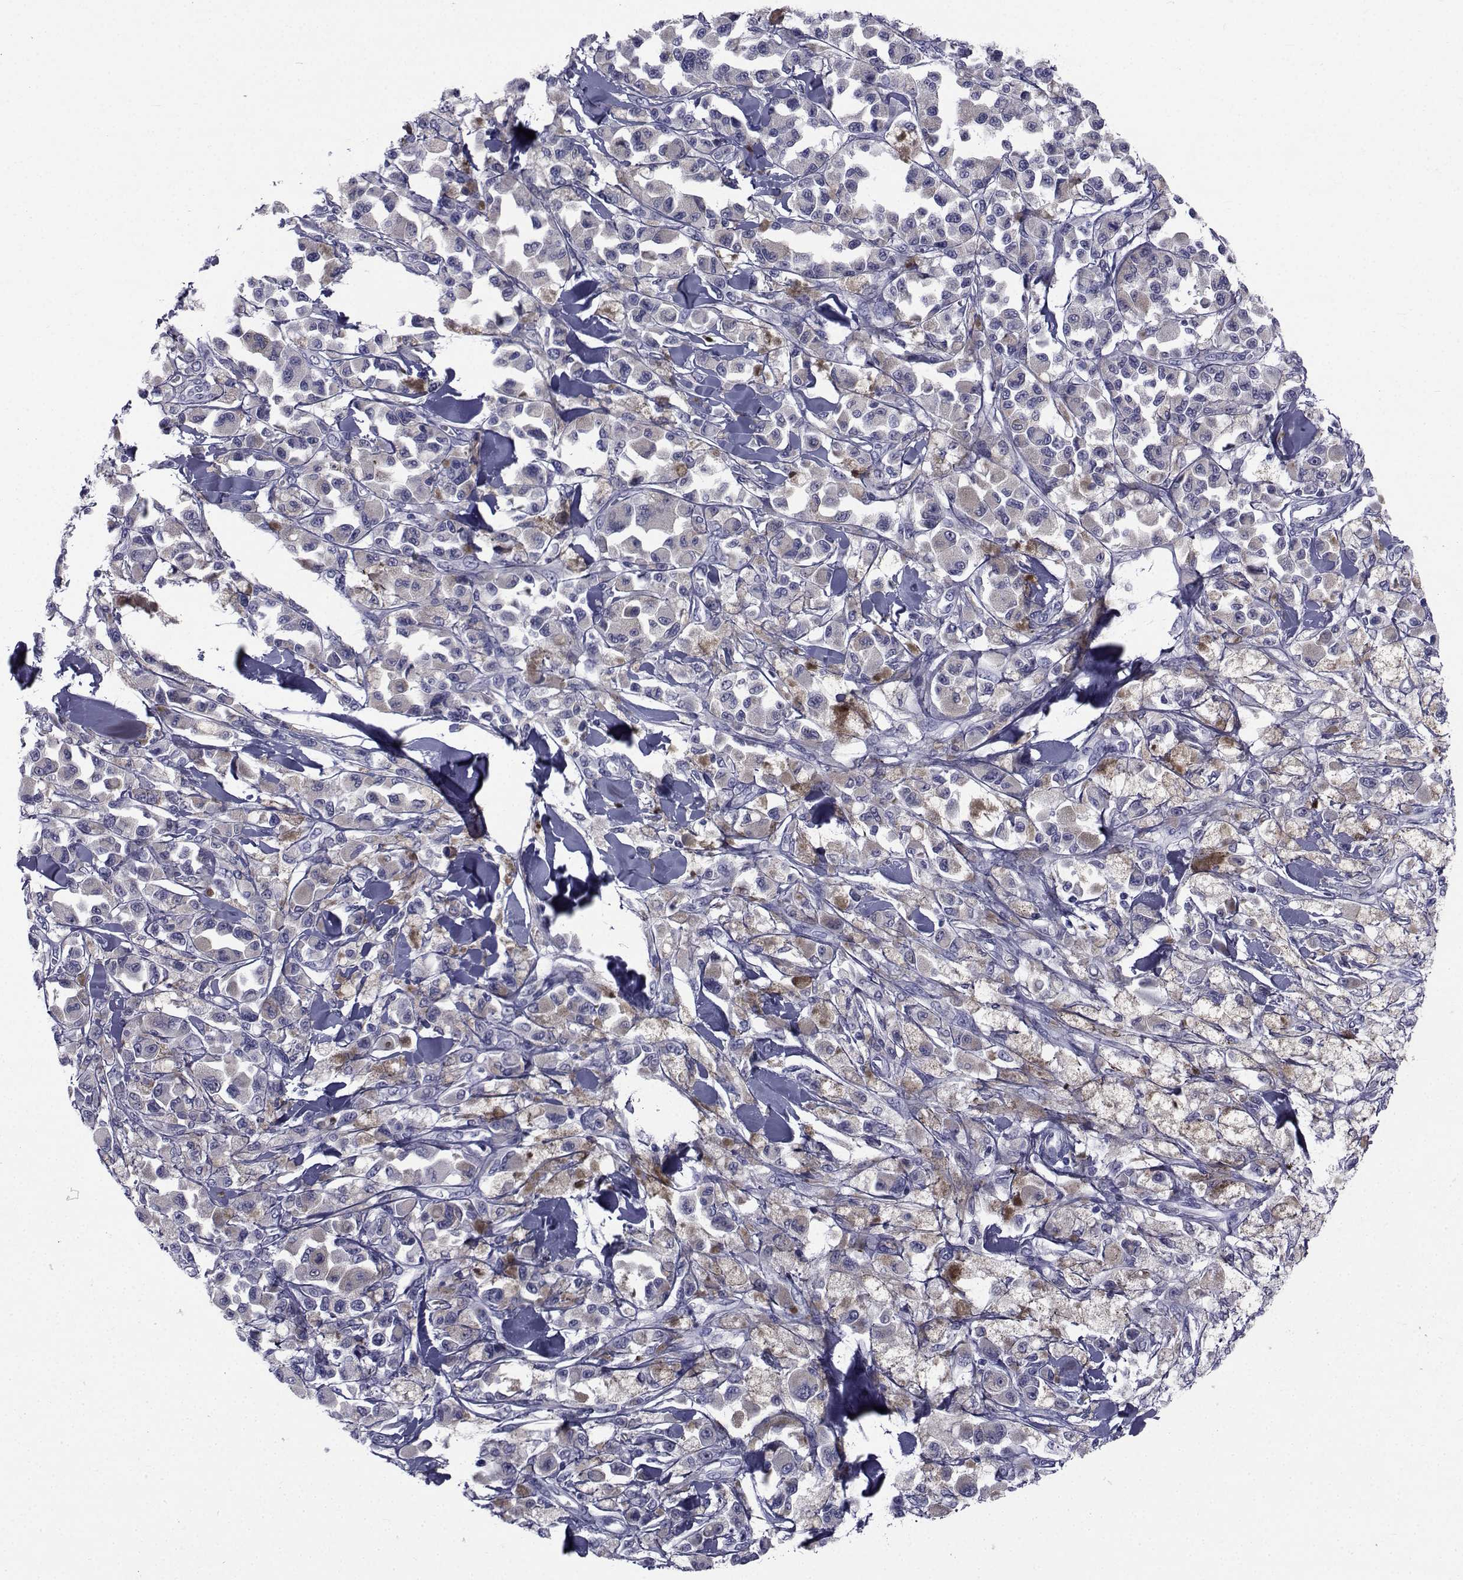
{"staining": {"intensity": "weak", "quantity": "25%-75%", "location": "cytoplasmic/membranous"}, "tissue": "melanoma", "cell_type": "Tumor cells", "image_type": "cancer", "snomed": [{"axis": "morphology", "description": "Malignant melanoma, NOS"}, {"axis": "topography", "description": "Skin"}], "caption": "Human melanoma stained with a protein marker exhibits weak staining in tumor cells.", "gene": "ROPN1", "patient": {"sex": "female", "age": 58}}